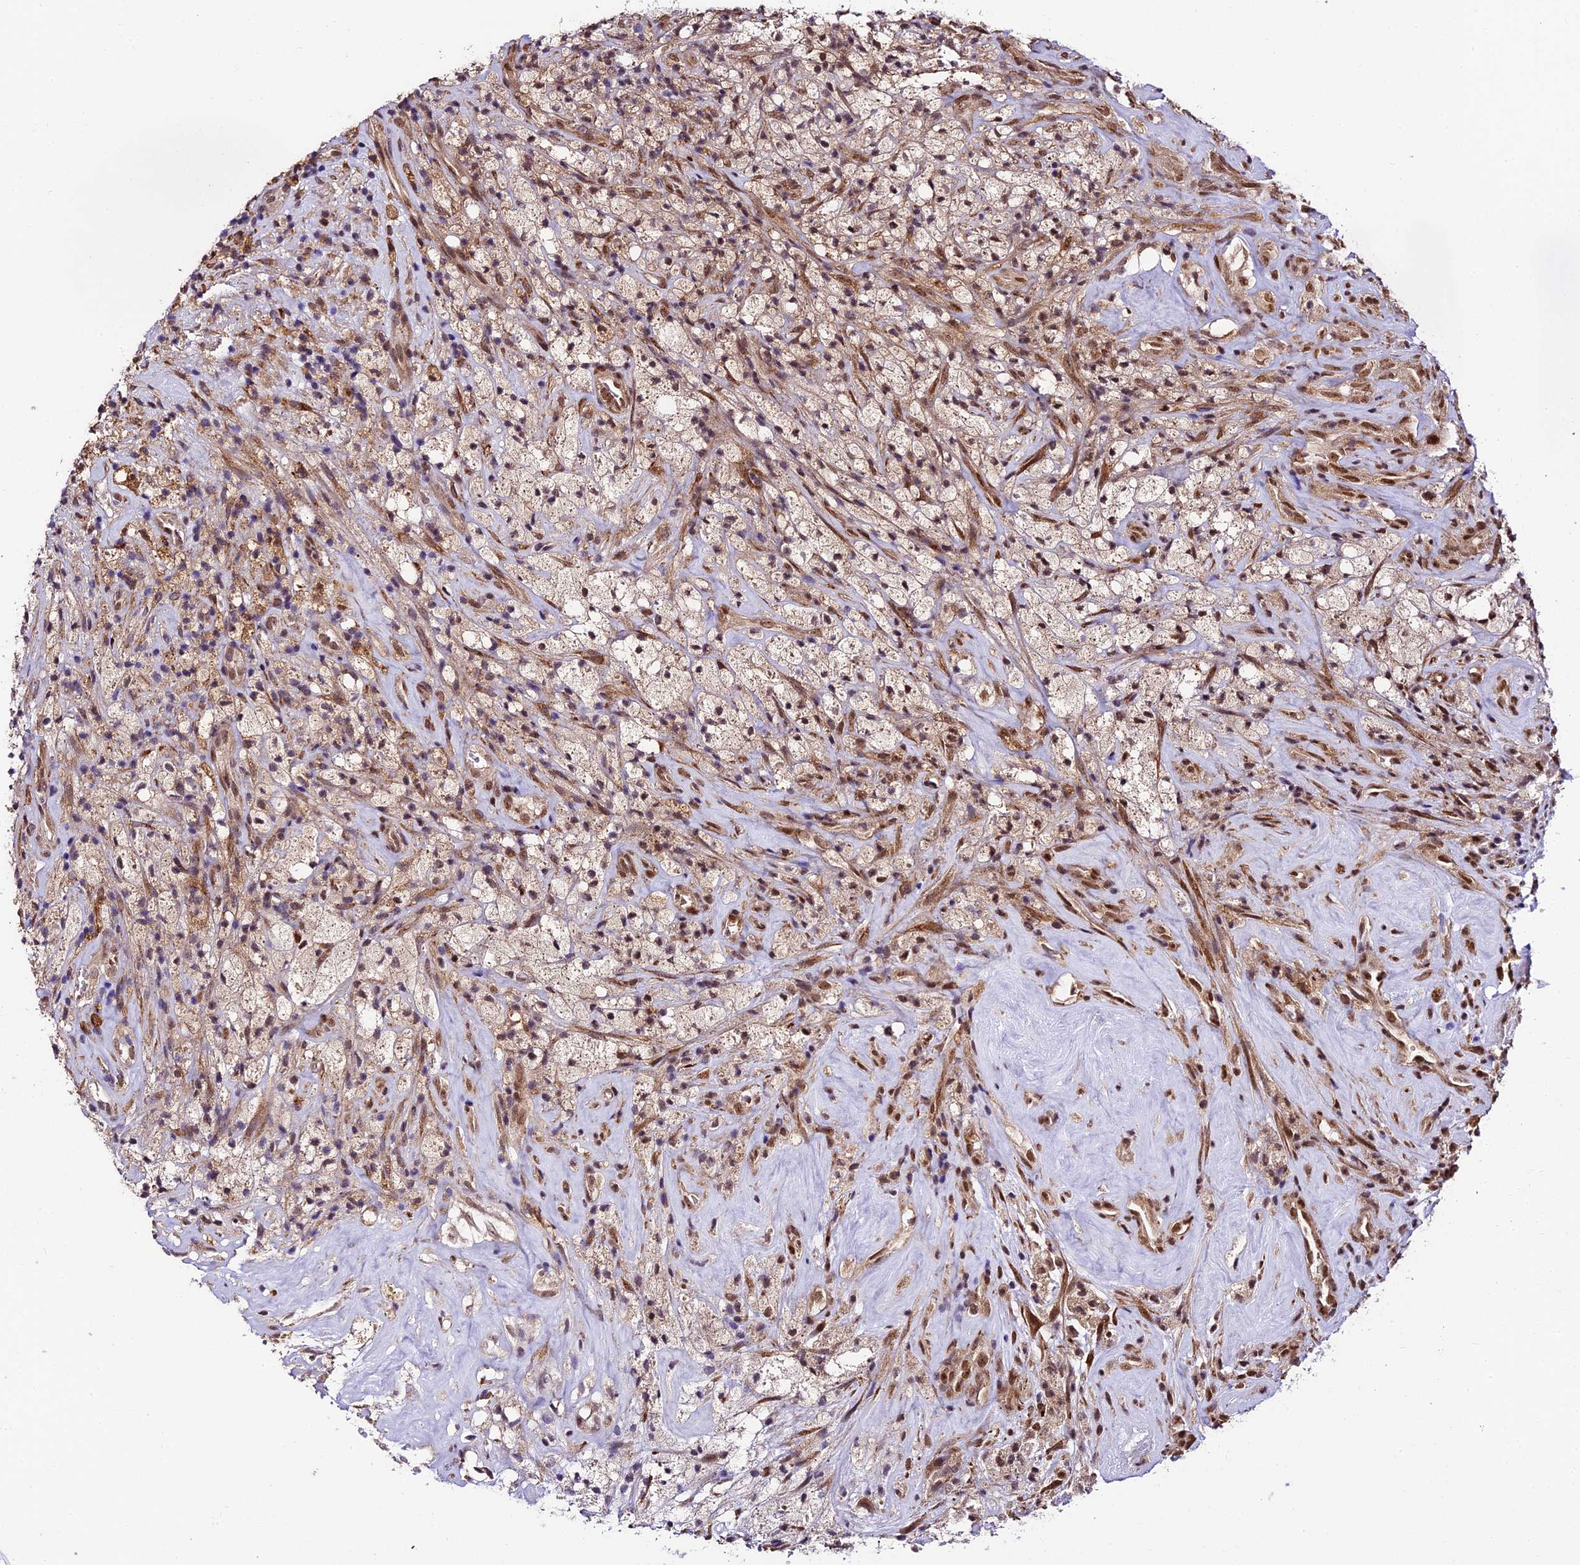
{"staining": {"intensity": "moderate", "quantity": "<25%", "location": "nuclear"}, "tissue": "glioma", "cell_type": "Tumor cells", "image_type": "cancer", "snomed": [{"axis": "morphology", "description": "Glioma, malignant, High grade"}, {"axis": "topography", "description": "Brain"}], "caption": "Immunohistochemistry (IHC) photomicrograph of neoplastic tissue: glioma stained using IHC exhibits low levels of moderate protein expression localized specifically in the nuclear of tumor cells, appearing as a nuclear brown color.", "gene": "TRIM22", "patient": {"sex": "male", "age": 69}}